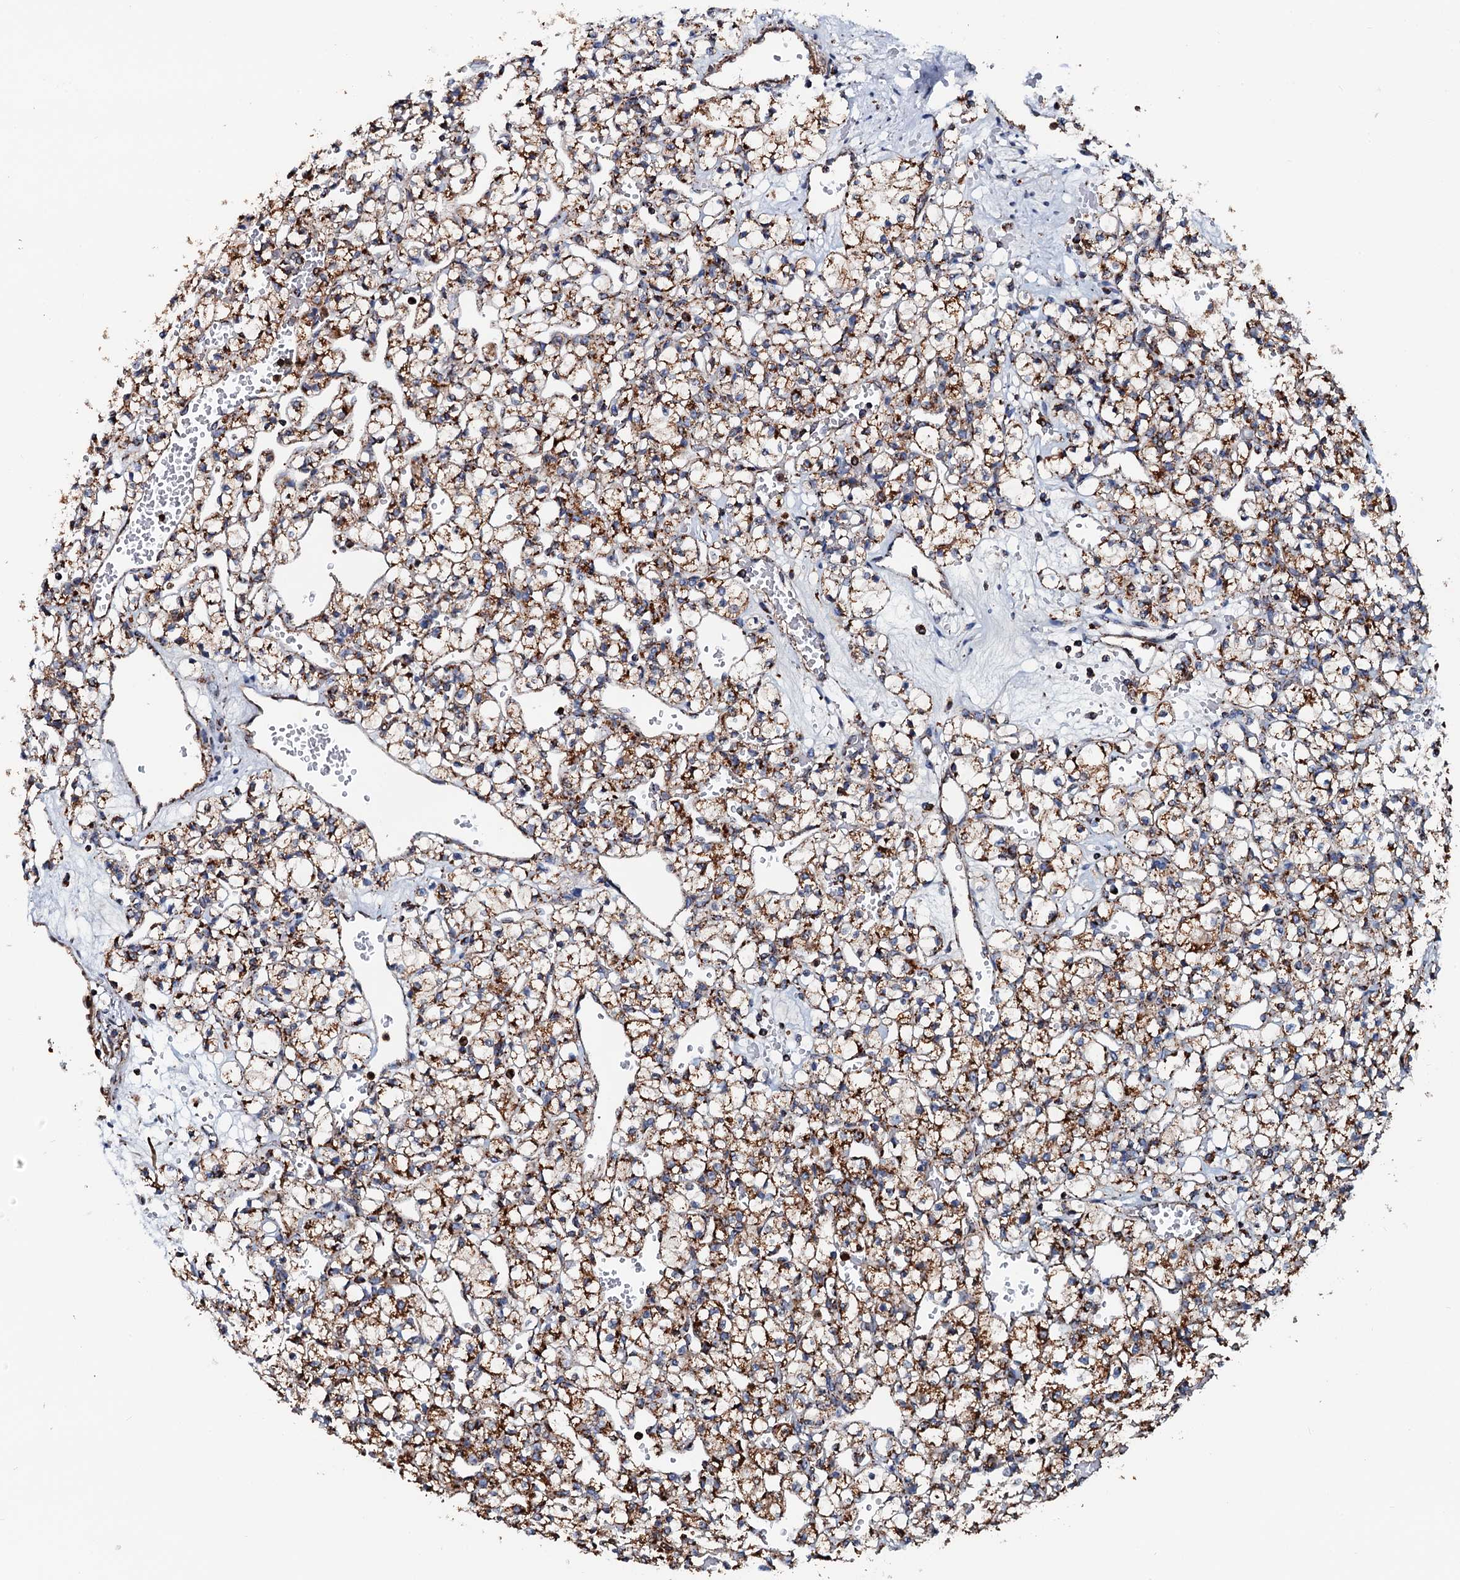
{"staining": {"intensity": "moderate", "quantity": ">75%", "location": "cytoplasmic/membranous"}, "tissue": "renal cancer", "cell_type": "Tumor cells", "image_type": "cancer", "snomed": [{"axis": "morphology", "description": "Adenocarcinoma, NOS"}, {"axis": "topography", "description": "Kidney"}], "caption": "Moderate cytoplasmic/membranous protein positivity is identified in approximately >75% of tumor cells in renal cancer. Using DAB (3,3'-diaminobenzidine) (brown) and hematoxylin (blue) stains, captured at high magnification using brightfield microscopy.", "gene": "AAGAB", "patient": {"sex": "female", "age": 59}}